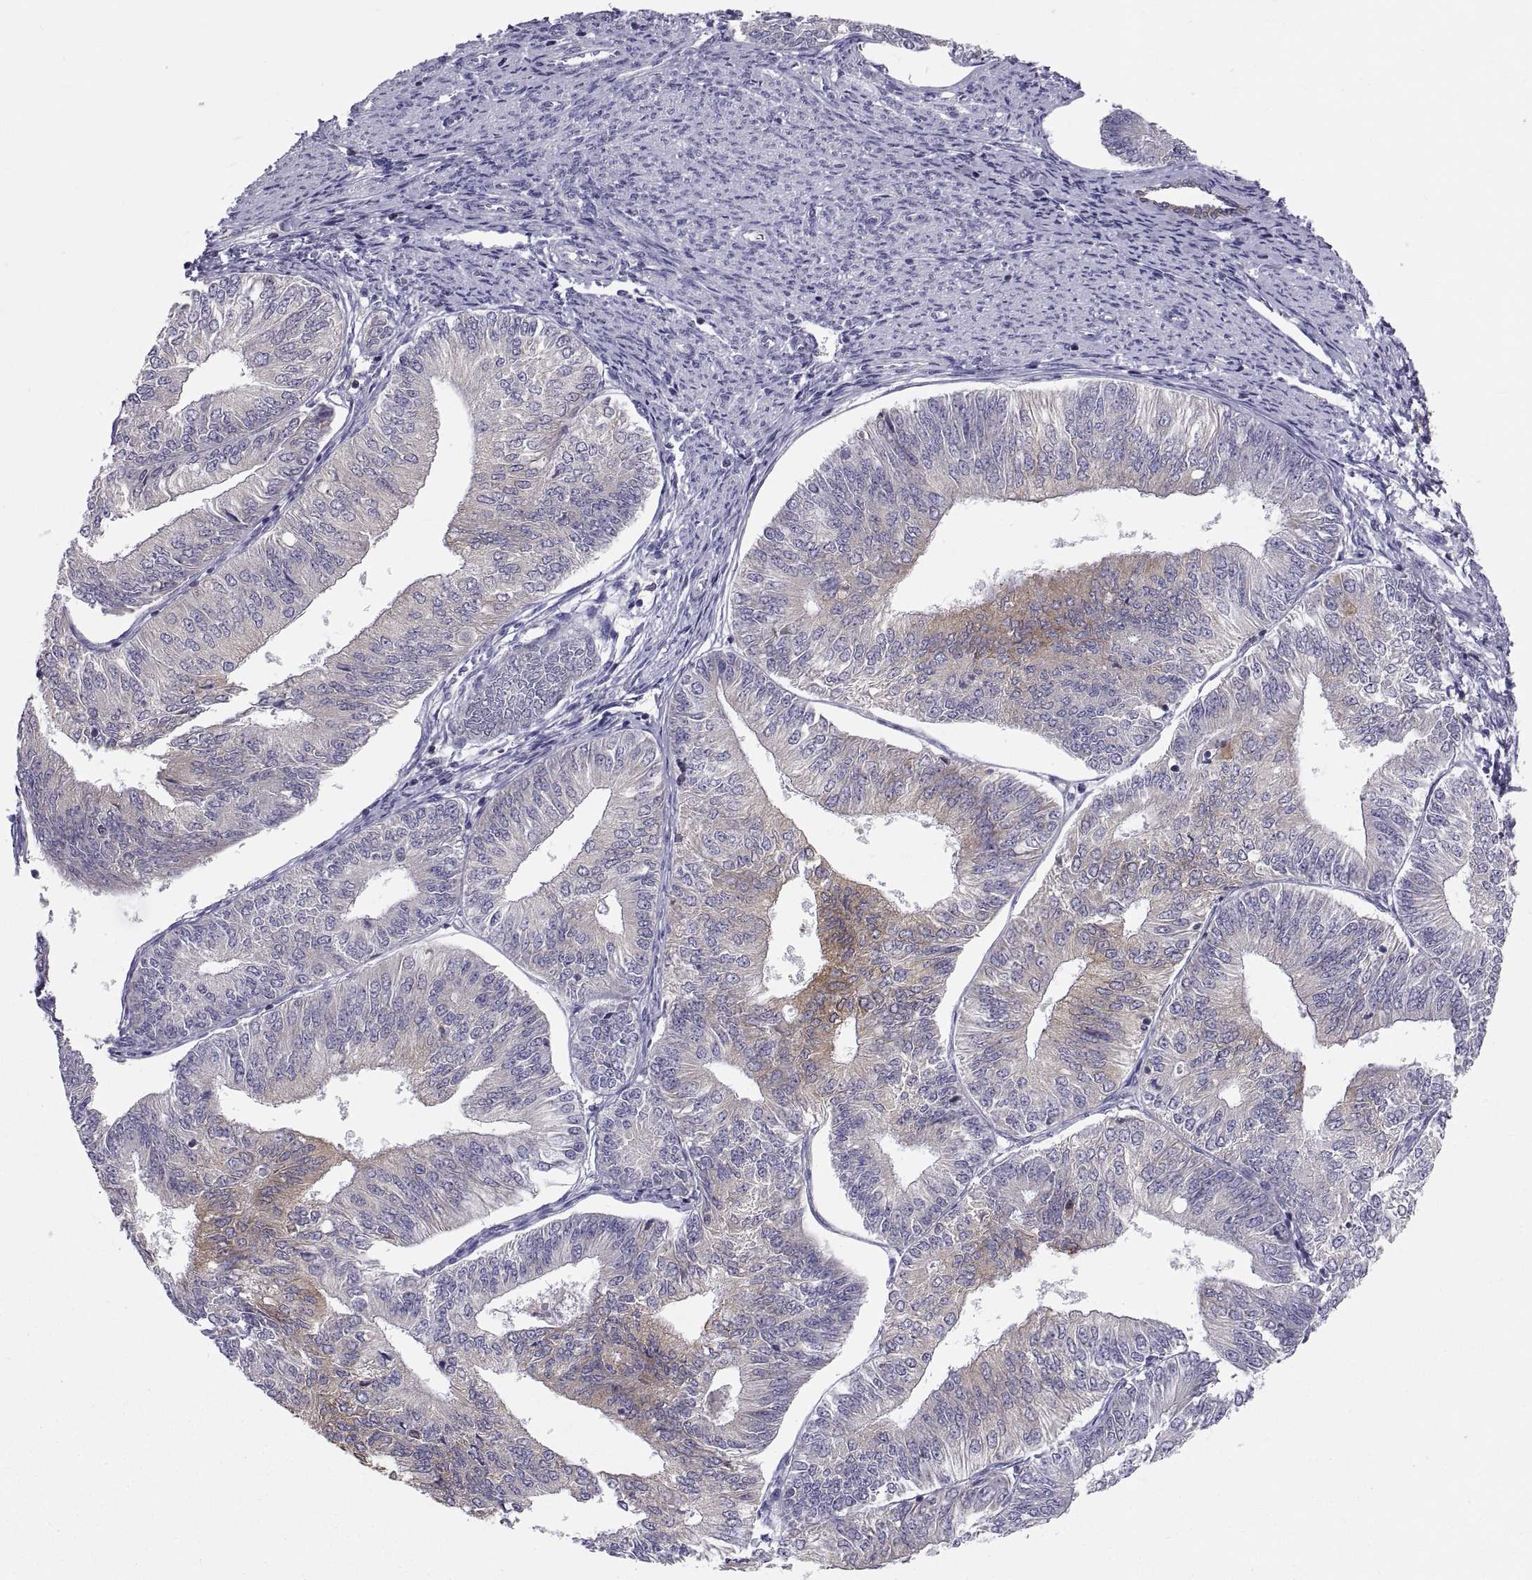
{"staining": {"intensity": "weak", "quantity": "25%-75%", "location": "cytoplasmic/membranous"}, "tissue": "endometrial cancer", "cell_type": "Tumor cells", "image_type": "cancer", "snomed": [{"axis": "morphology", "description": "Adenocarcinoma, NOS"}, {"axis": "topography", "description": "Endometrium"}], "caption": "Endometrial cancer (adenocarcinoma) stained with DAB immunohistochemistry shows low levels of weak cytoplasmic/membranous positivity in approximately 25%-75% of tumor cells. Using DAB (brown) and hematoxylin (blue) stains, captured at high magnification using brightfield microscopy.", "gene": "ERO1A", "patient": {"sex": "female", "age": 58}}